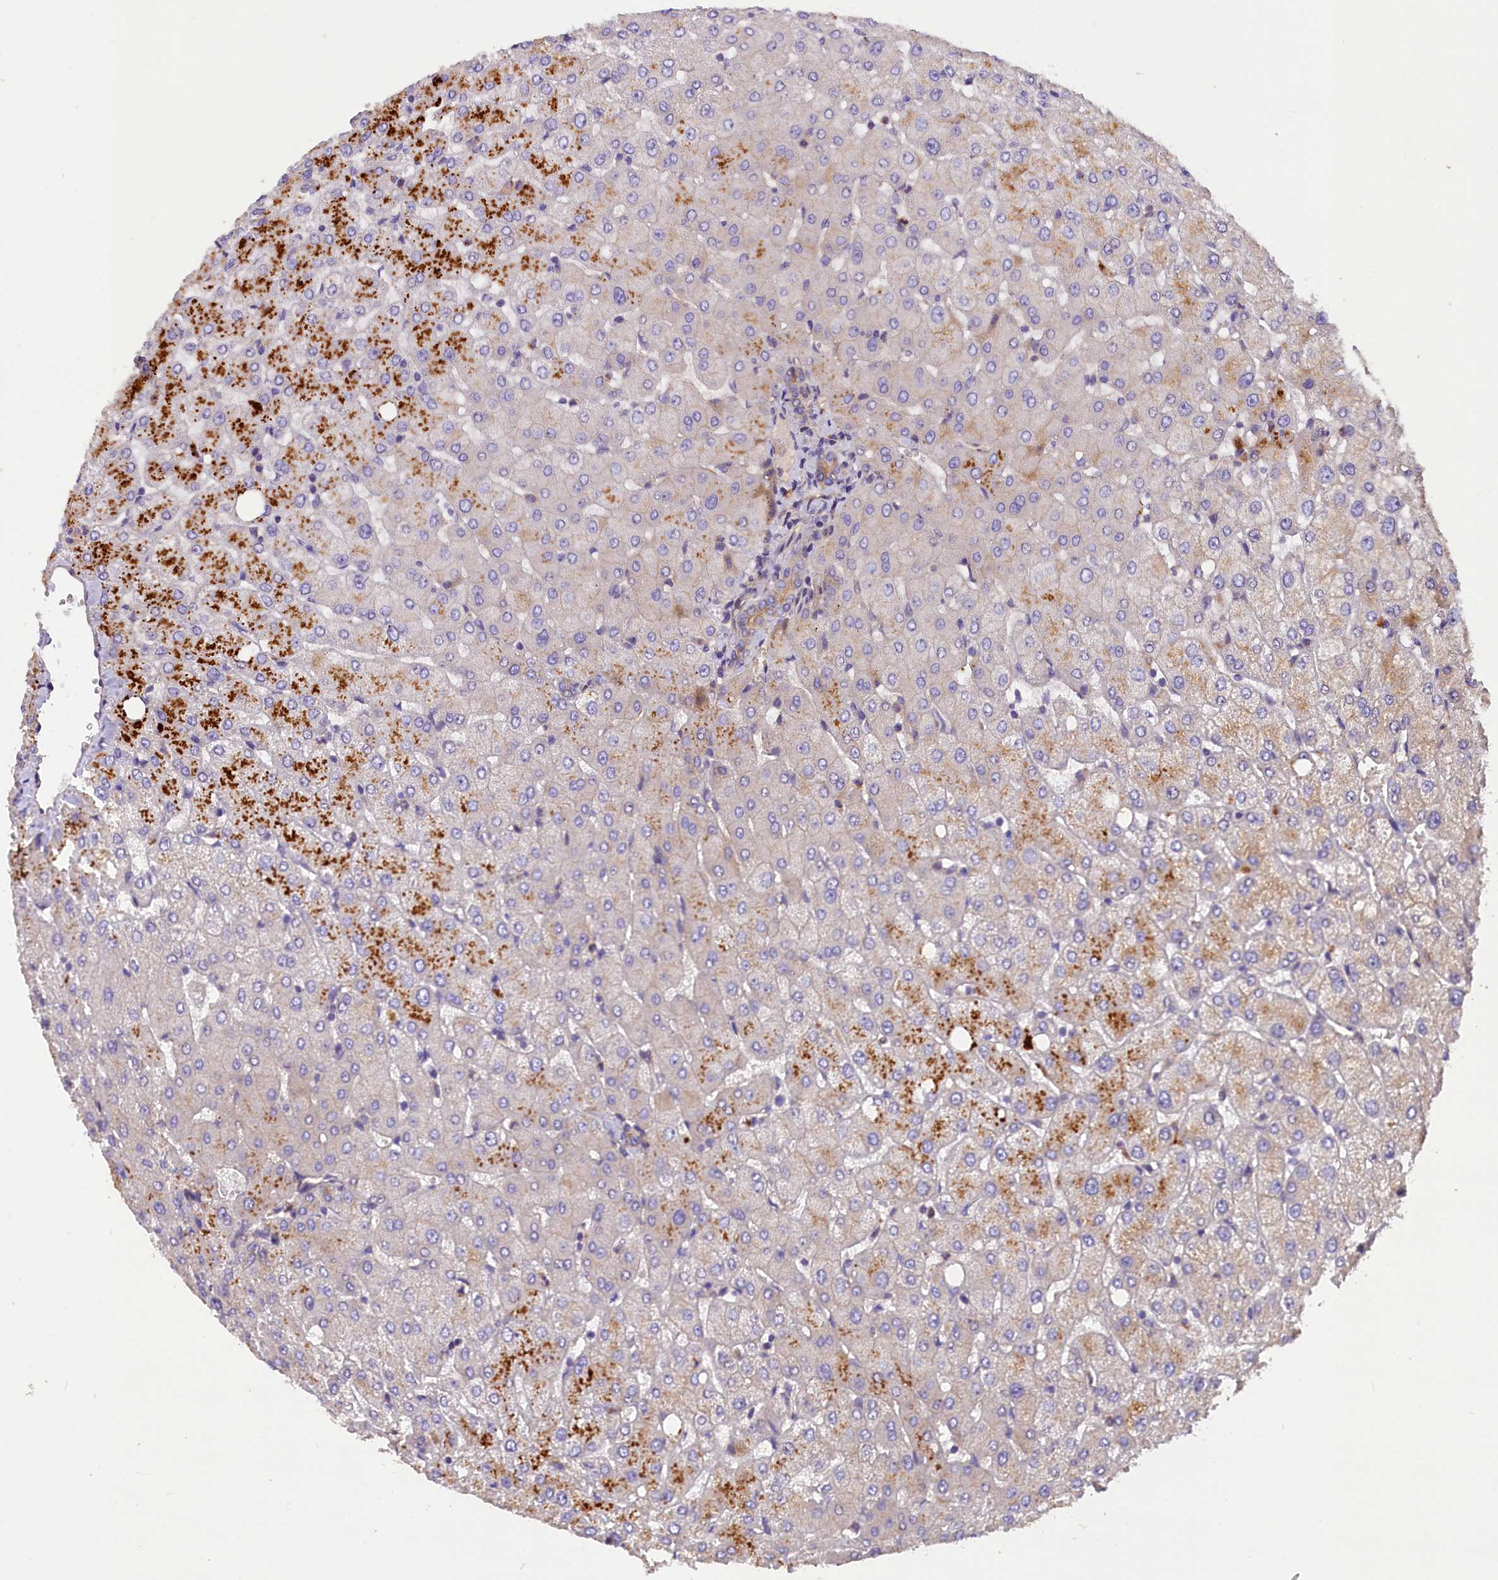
{"staining": {"intensity": "weak", "quantity": "25%-75%", "location": "cytoplasmic/membranous"}, "tissue": "liver", "cell_type": "Cholangiocytes", "image_type": "normal", "snomed": [{"axis": "morphology", "description": "Normal tissue, NOS"}, {"axis": "topography", "description": "Liver"}], "caption": "Human liver stained for a protein (brown) displays weak cytoplasmic/membranous positive staining in approximately 25%-75% of cholangiocytes.", "gene": "ERMARD", "patient": {"sex": "female", "age": 54}}